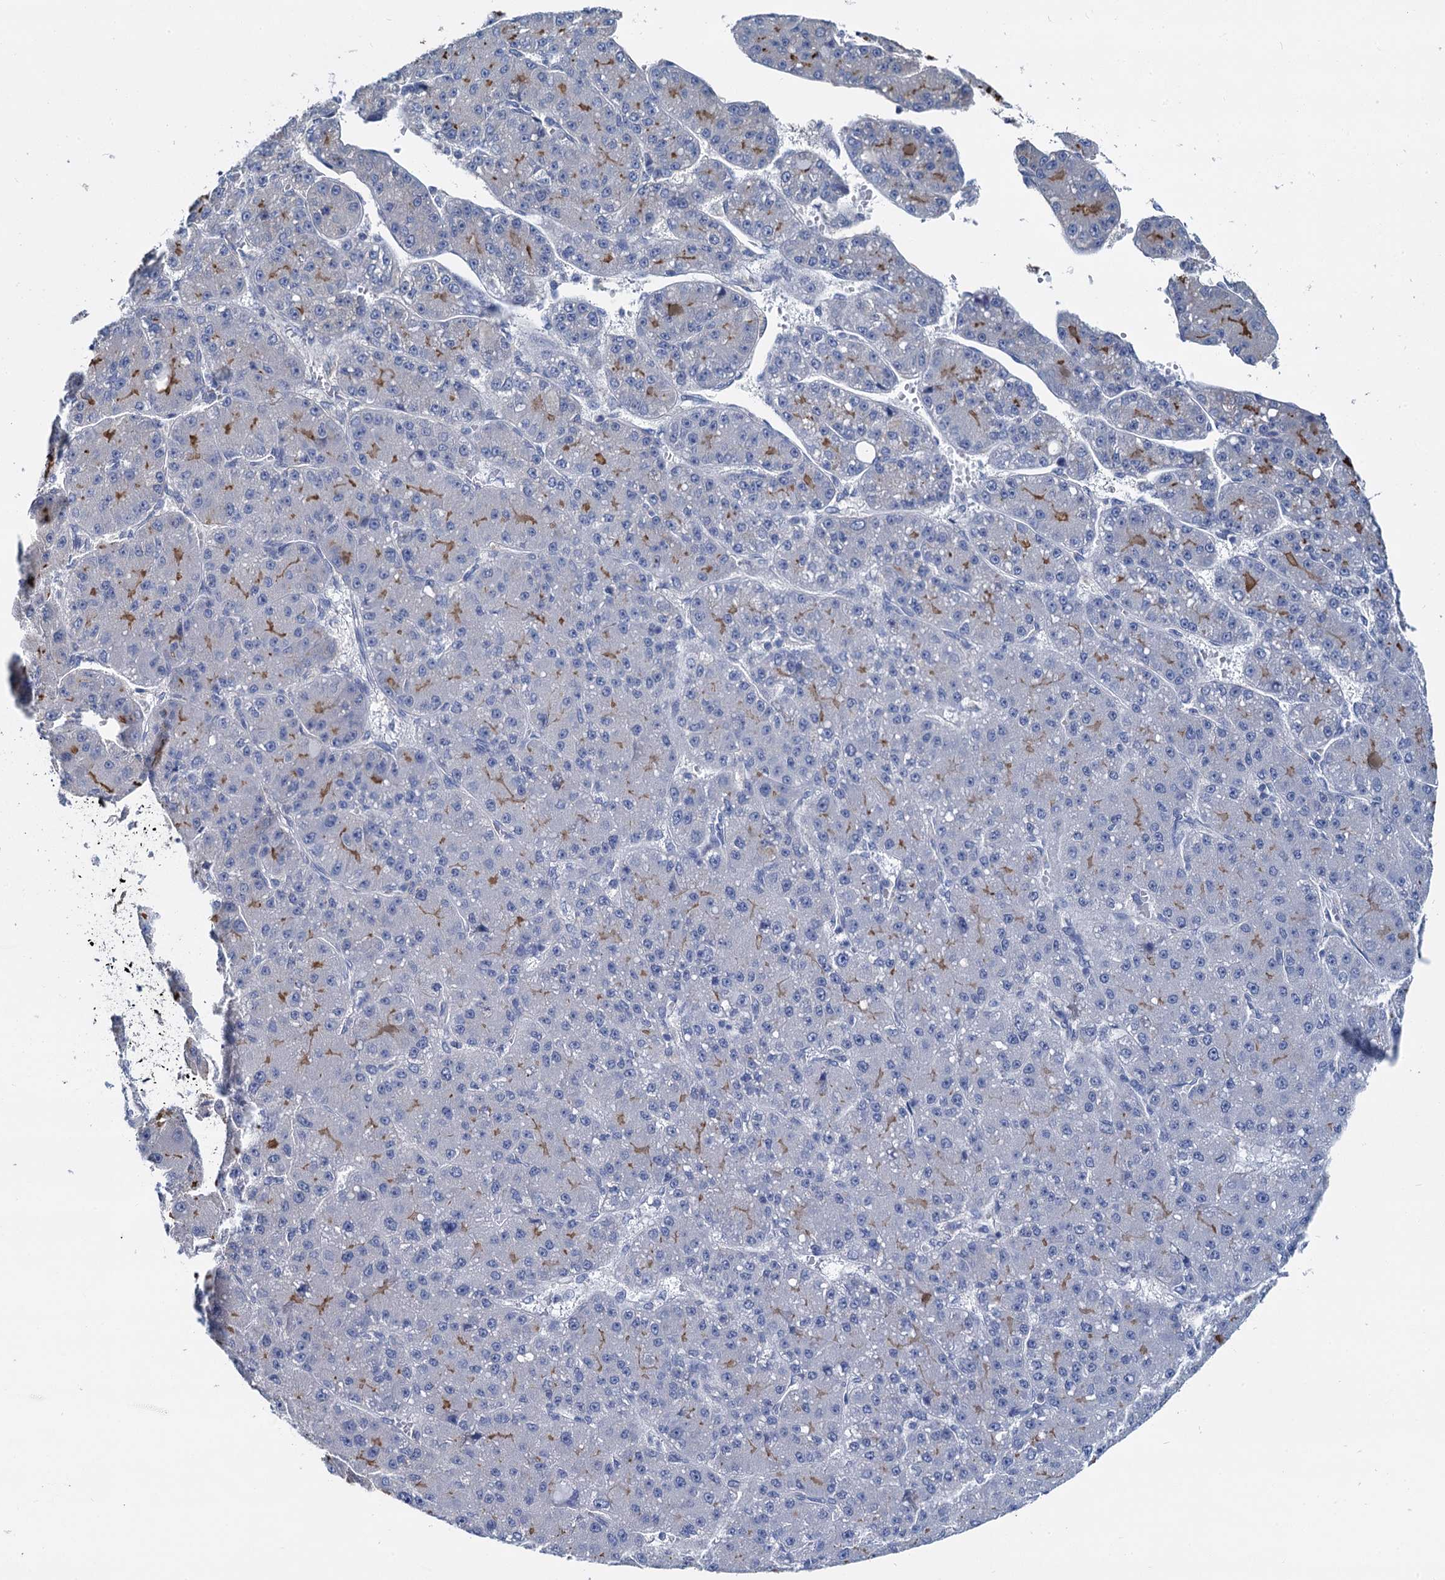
{"staining": {"intensity": "negative", "quantity": "none", "location": "none"}, "tissue": "liver cancer", "cell_type": "Tumor cells", "image_type": "cancer", "snomed": [{"axis": "morphology", "description": "Carcinoma, Hepatocellular, NOS"}, {"axis": "topography", "description": "Liver"}], "caption": "DAB (3,3'-diaminobenzidine) immunohistochemical staining of liver hepatocellular carcinoma exhibits no significant positivity in tumor cells. (DAB IHC visualized using brightfield microscopy, high magnification).", "gene": "MIOX", "patient": {"sex": "male", "age": 67}}